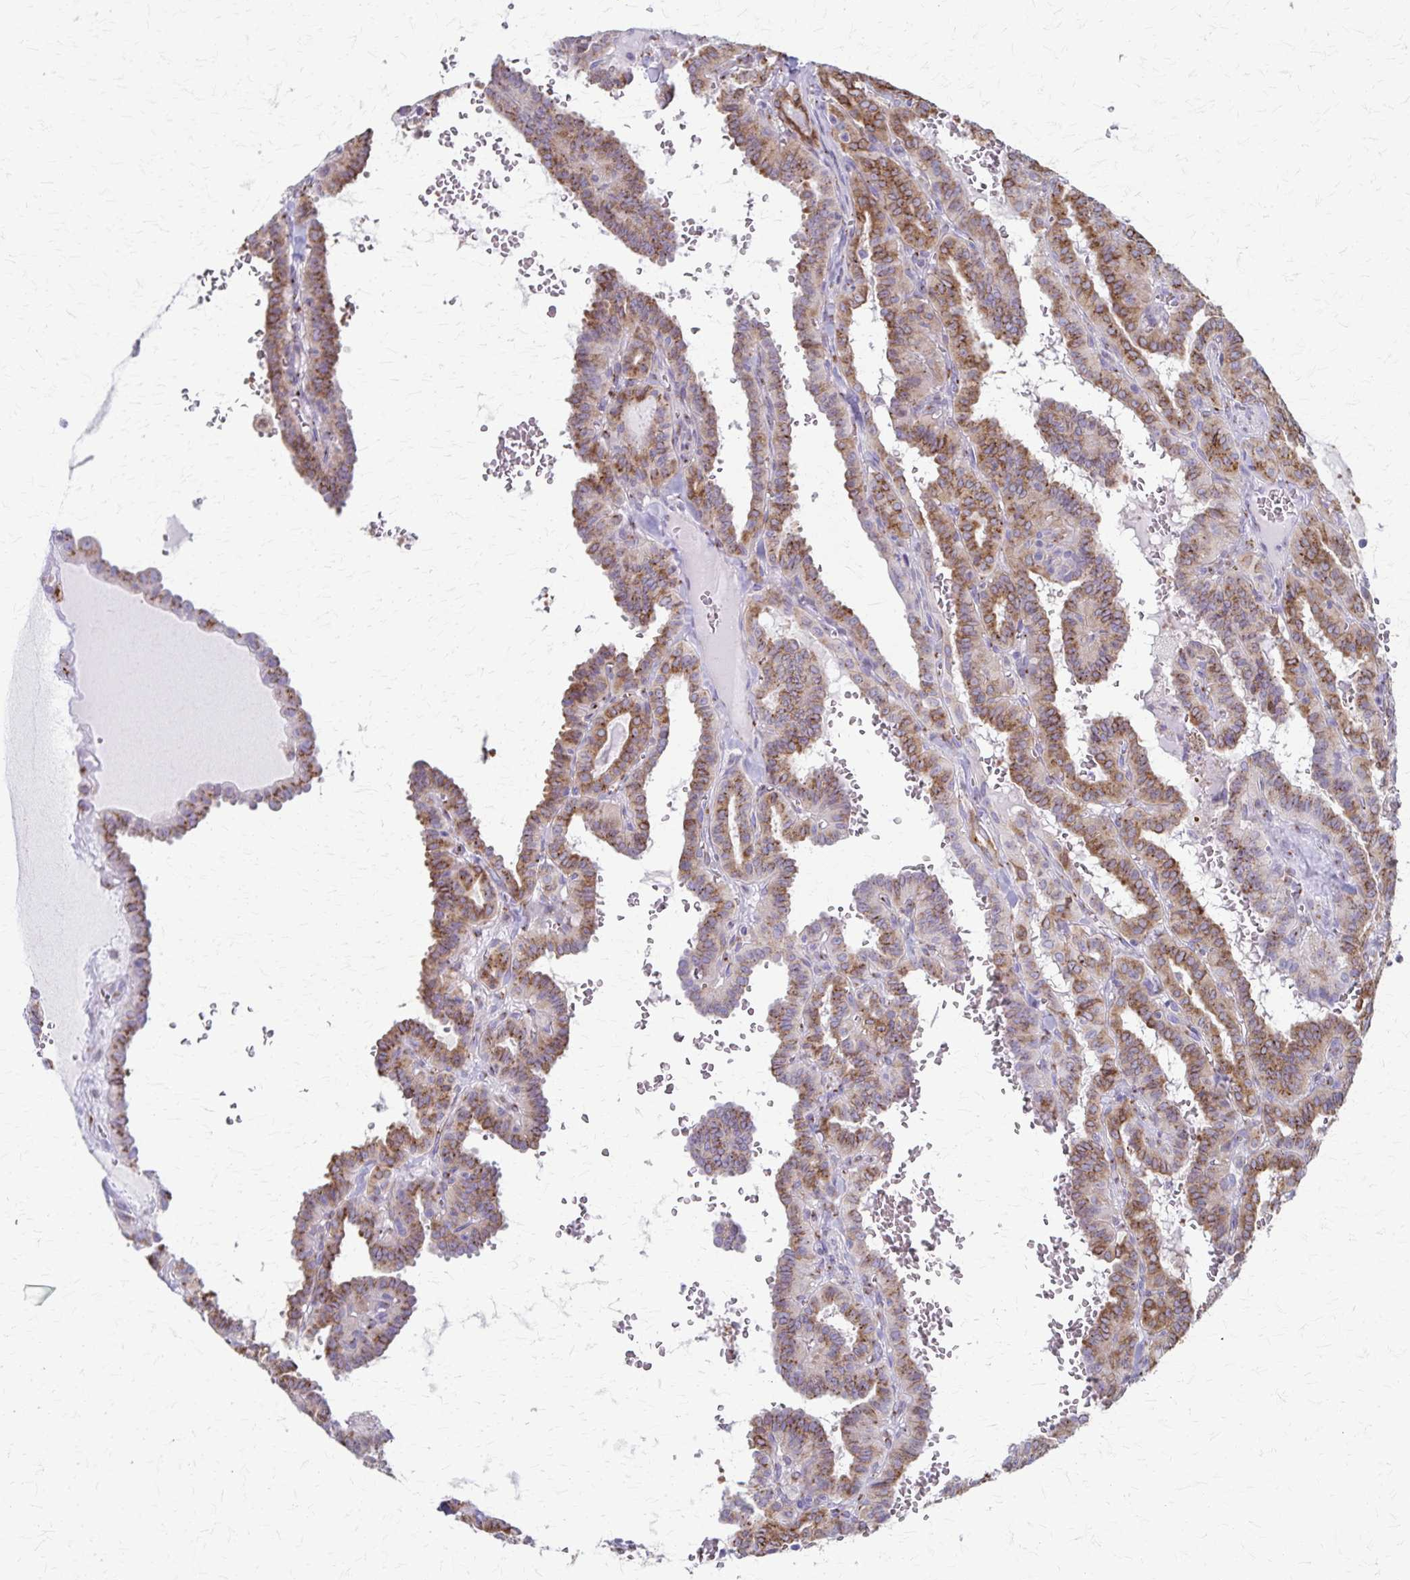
{"staining": {"intensity": "strong", "quantity": "25%-75%", "location": "cytoplasmic/membranous"}, "tissue": "thyroid cancer", "cell_type": "Tumor cells", "image_type": "cancer", "snomed": [{"axis": "morphology", "description": "Papillary adenocarcinoma, NOS"}, {"axis": "topography", "description": "Thyroid gland"}], "caption": "Immunohistochemistry (IHC) (DAB (3,3'-diaminobenzidine)) staining of papillary adenocarcinoma (thyroid) shows strong cytoplasmic/membranous protein positivity in approximately 25%-75% of tumor cells. (Stains: DAB in brown, nuclei in blue, Microscopy: brightfield microscopy at high magnification).", "gene": "MCFD2", "patient": {"sex": "female", "age": 21}}